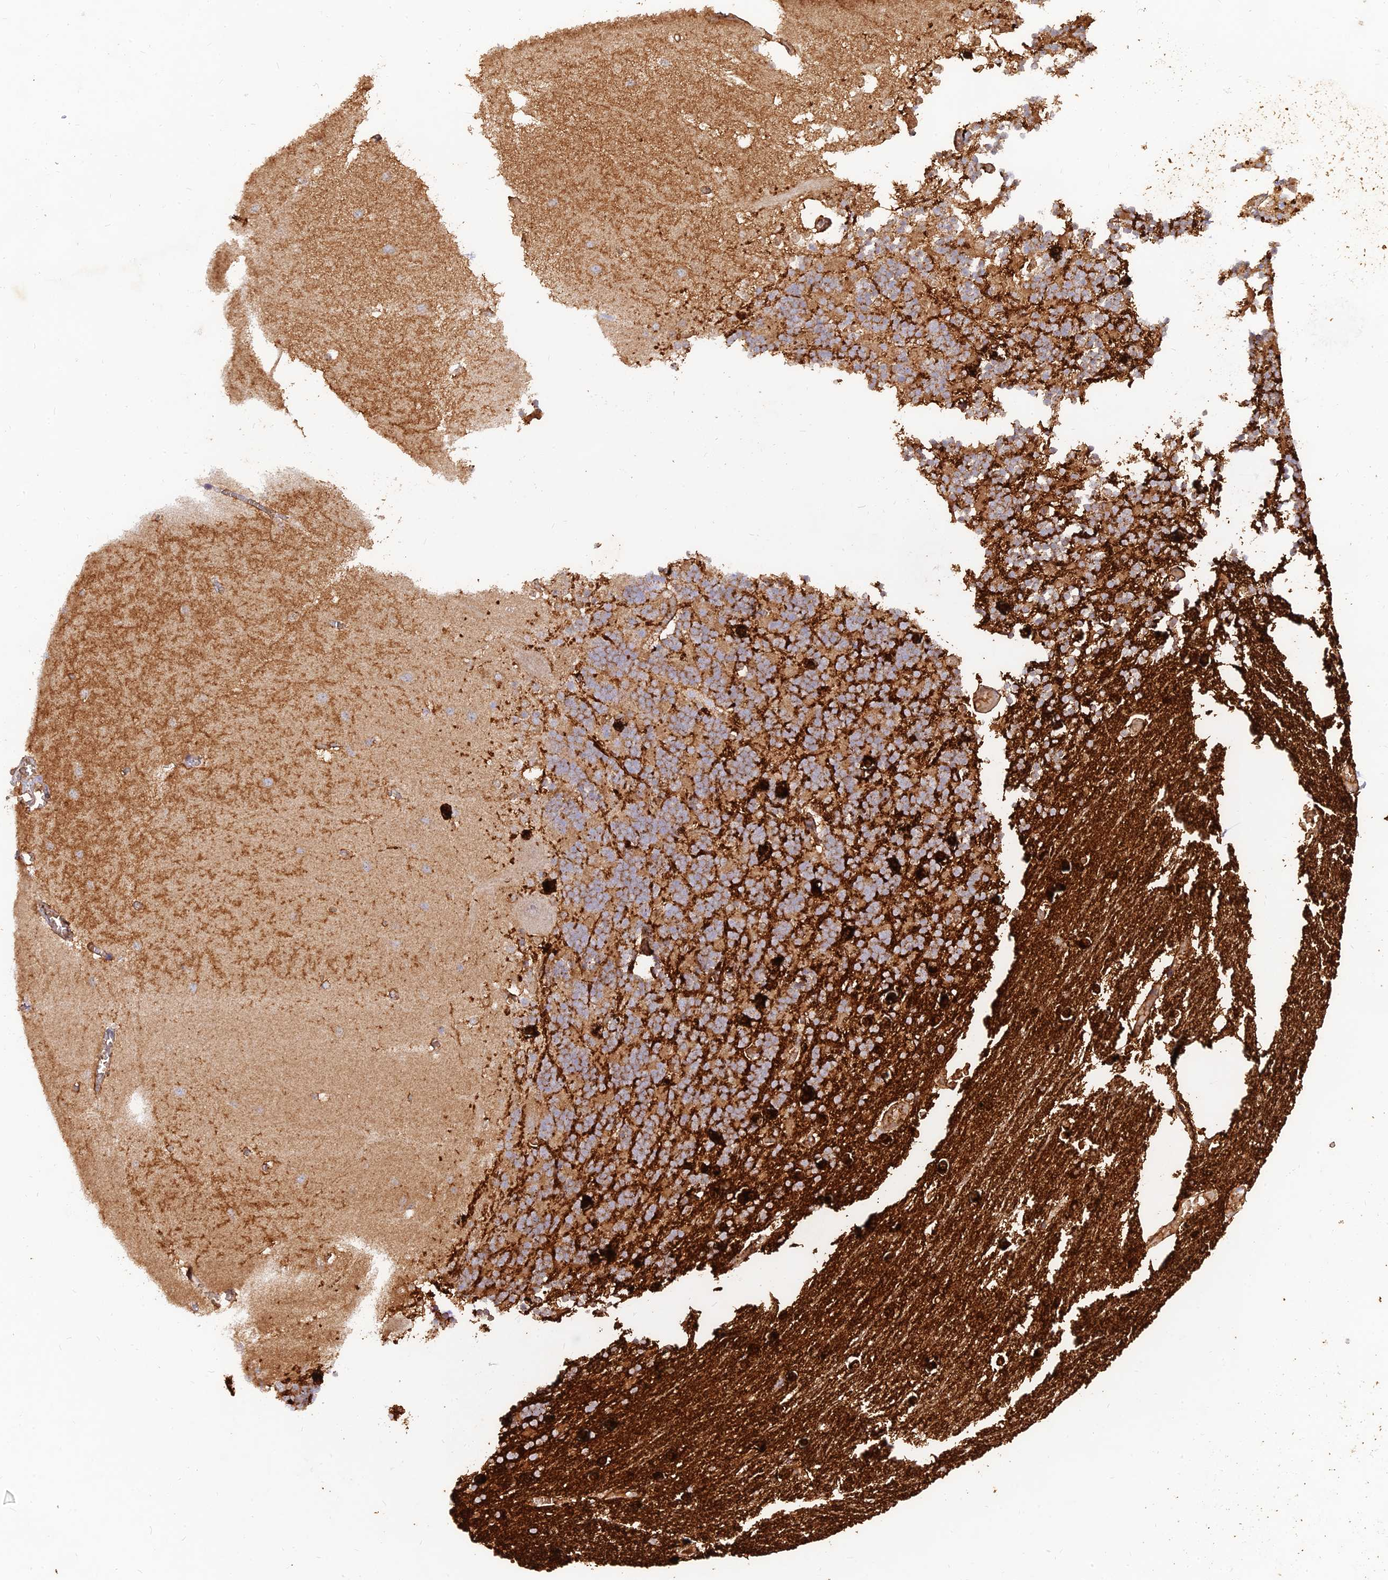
{"staining": {"intensity": "moderate", "quantity": ">75%", "location": "cytoplasmic/membranous"}, "tissue": "cerebellum", "cell_type": "Cells in granular layer", "image_type": "normal", "snomed": [{"axis": "morphology", "description": "Normal tissue, NOS"}, {"axis": "topography", "description": "Cerebellum"}], "caption": "Cells in granular layer show moderate cytoplasmic/membranous staining in approximately >75% of cells in benign cerebellum. The staining is performed using DAB brown chromogen to label protein expression. The nuclei are counter-stained blue using hematoxylin.", "gene": "ACSM5", "patient": {"sex": "male", "age": 37}}